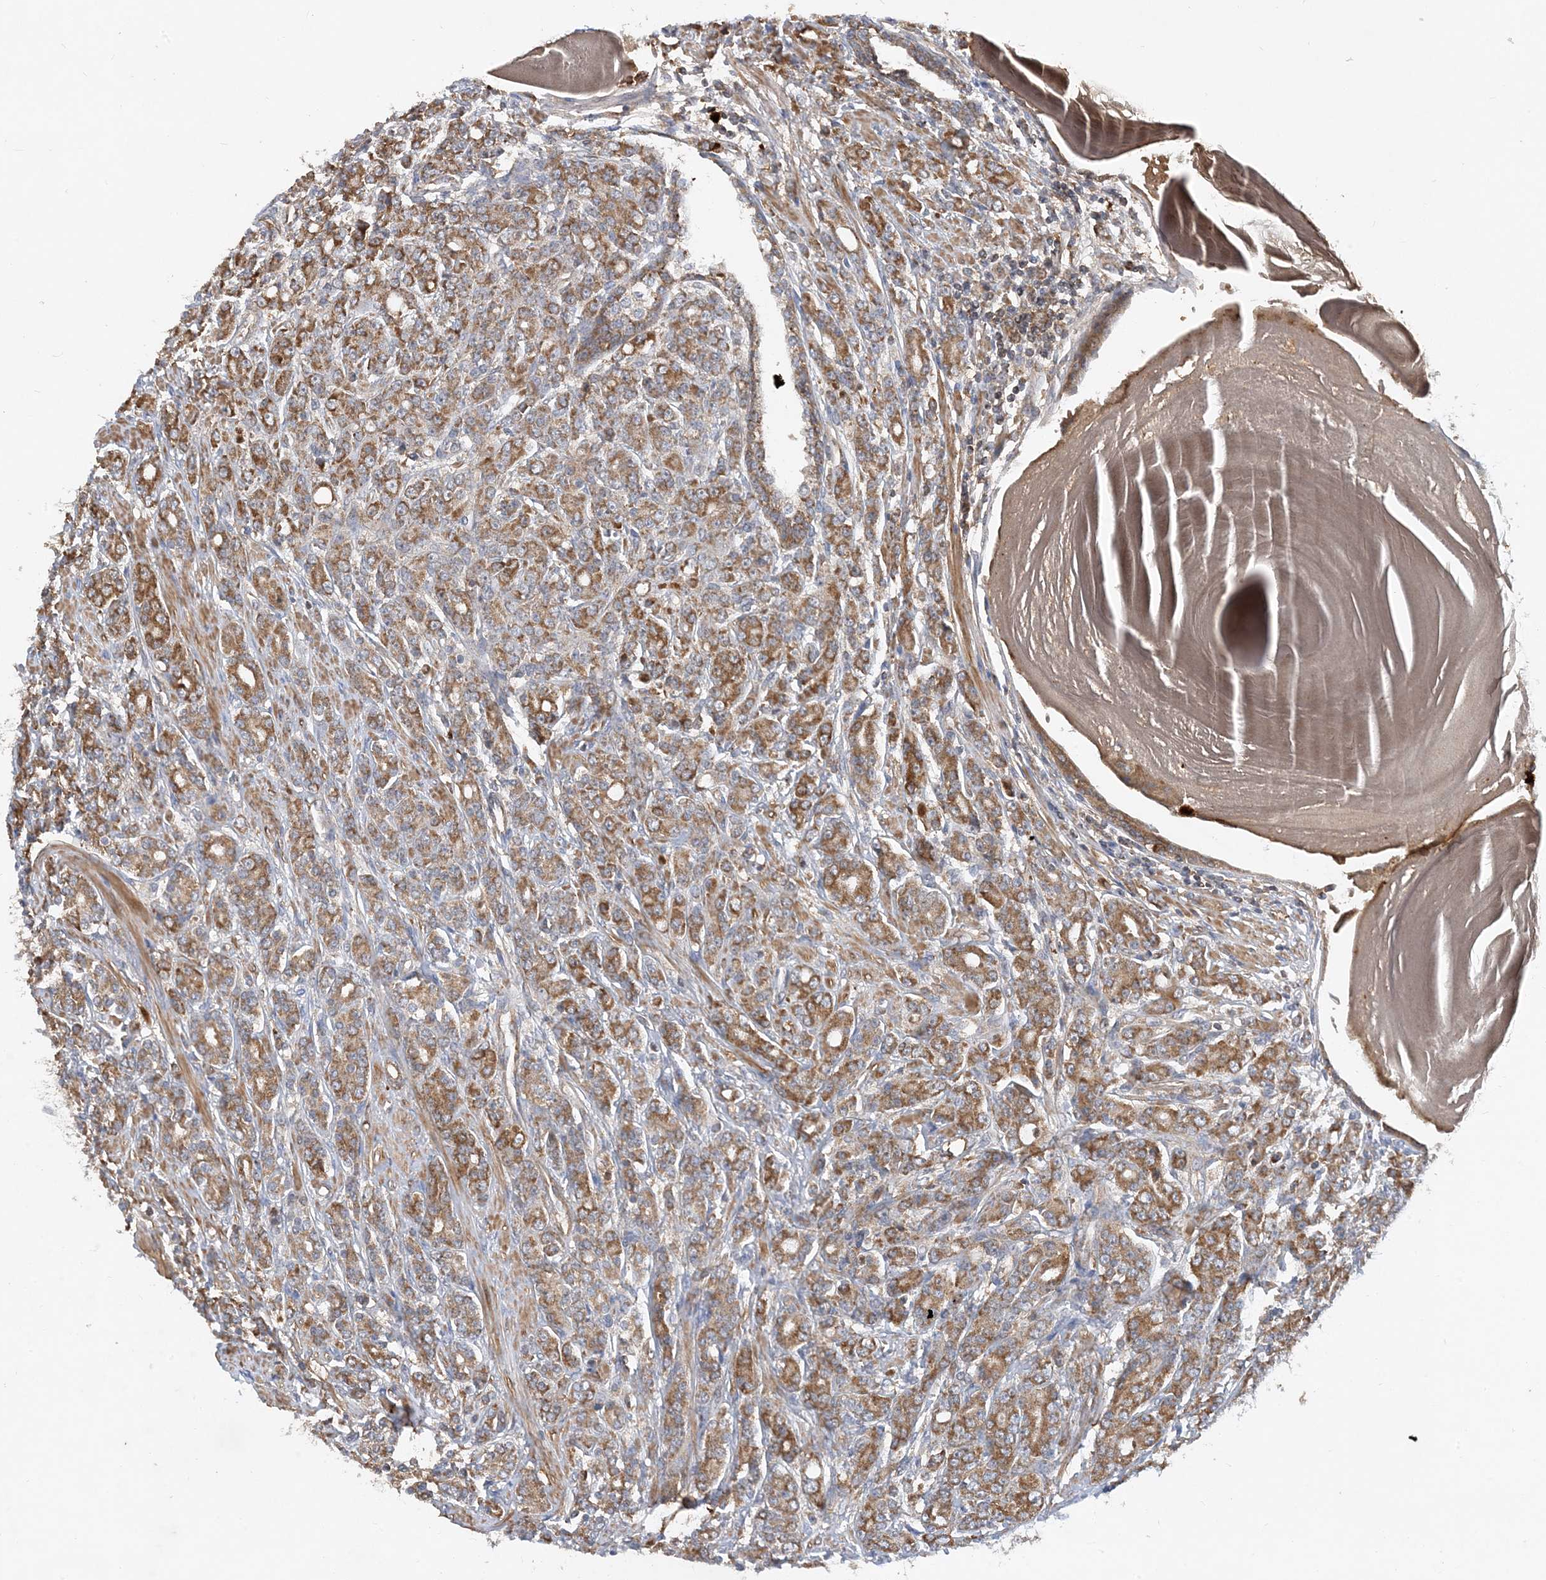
{"staining": {"intensity": "moderate", "quantity": ">75%", "location": "cytoplasmic/membranous"}, "tissue": "prostate cancer", "cell_type": "Tumor cells", "image_type": "cancer", "snomed": [{"axis": "morphology", "description": "Adenocarcinoma, High grade"}, {"axis": "topography", "description": "Prostate"}], "caption": "This micrograph displays immunohistochemistry staining of human high-grade adenocarcinoma (prostate), with medium moderate cytoplasmic/membranous expression in about >75% of tumor cells.", "gene": "STK19", "patient": {"sex": "male", "age": 62}}